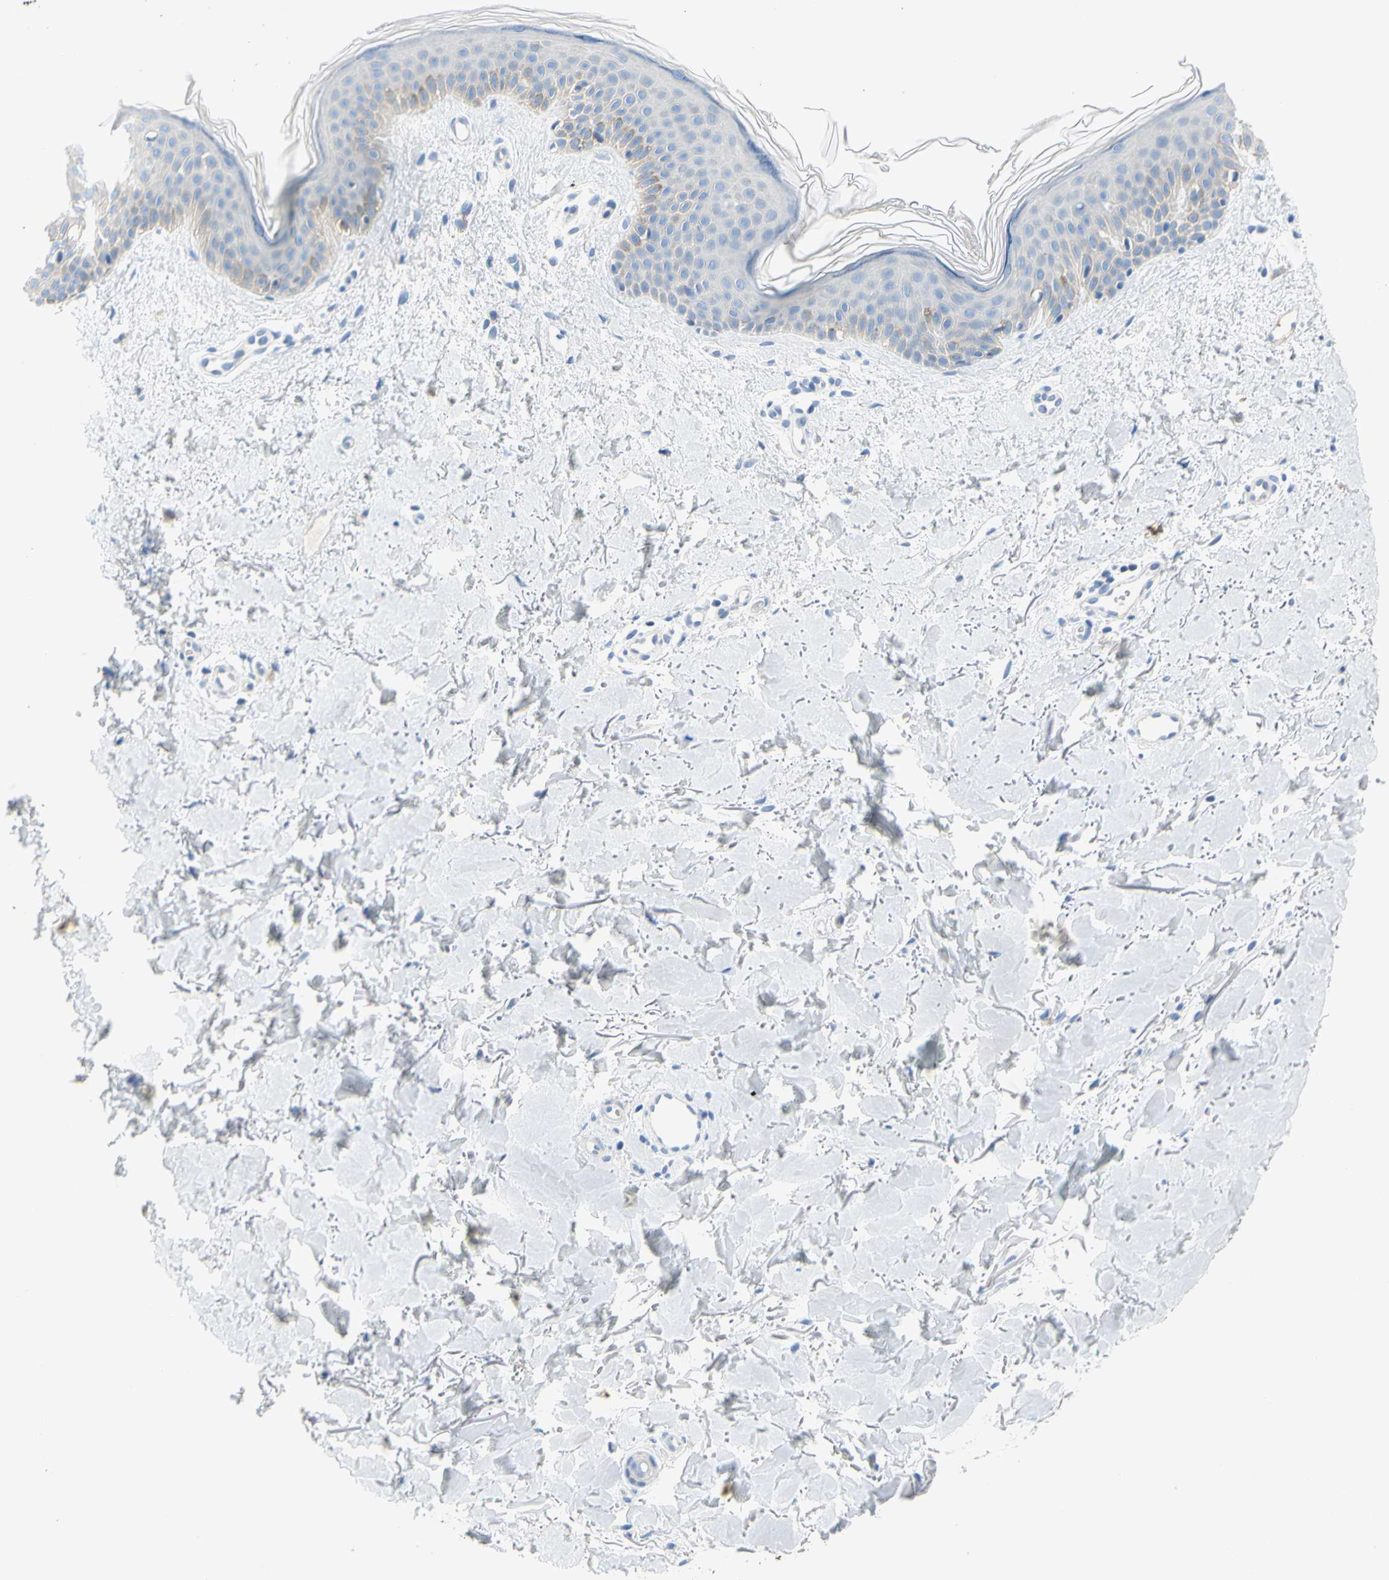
{"staining": {"intensity": "negative", "quantity": "none", "location": "none"}, "tissue": "skin", "cell_type": "Fibroblasts", "image_type": "normal", "snomed": [{"axis": "morphology", "description": "Normal tissue, NOS"}, {"axis": "topography", "description": "Skin"}], "caption": "Protein analysis of benign skin exhibits no significant staining in fibroblasts.", "gene": "STXBP1", "patient": {"sex": "female", "age": 56}}